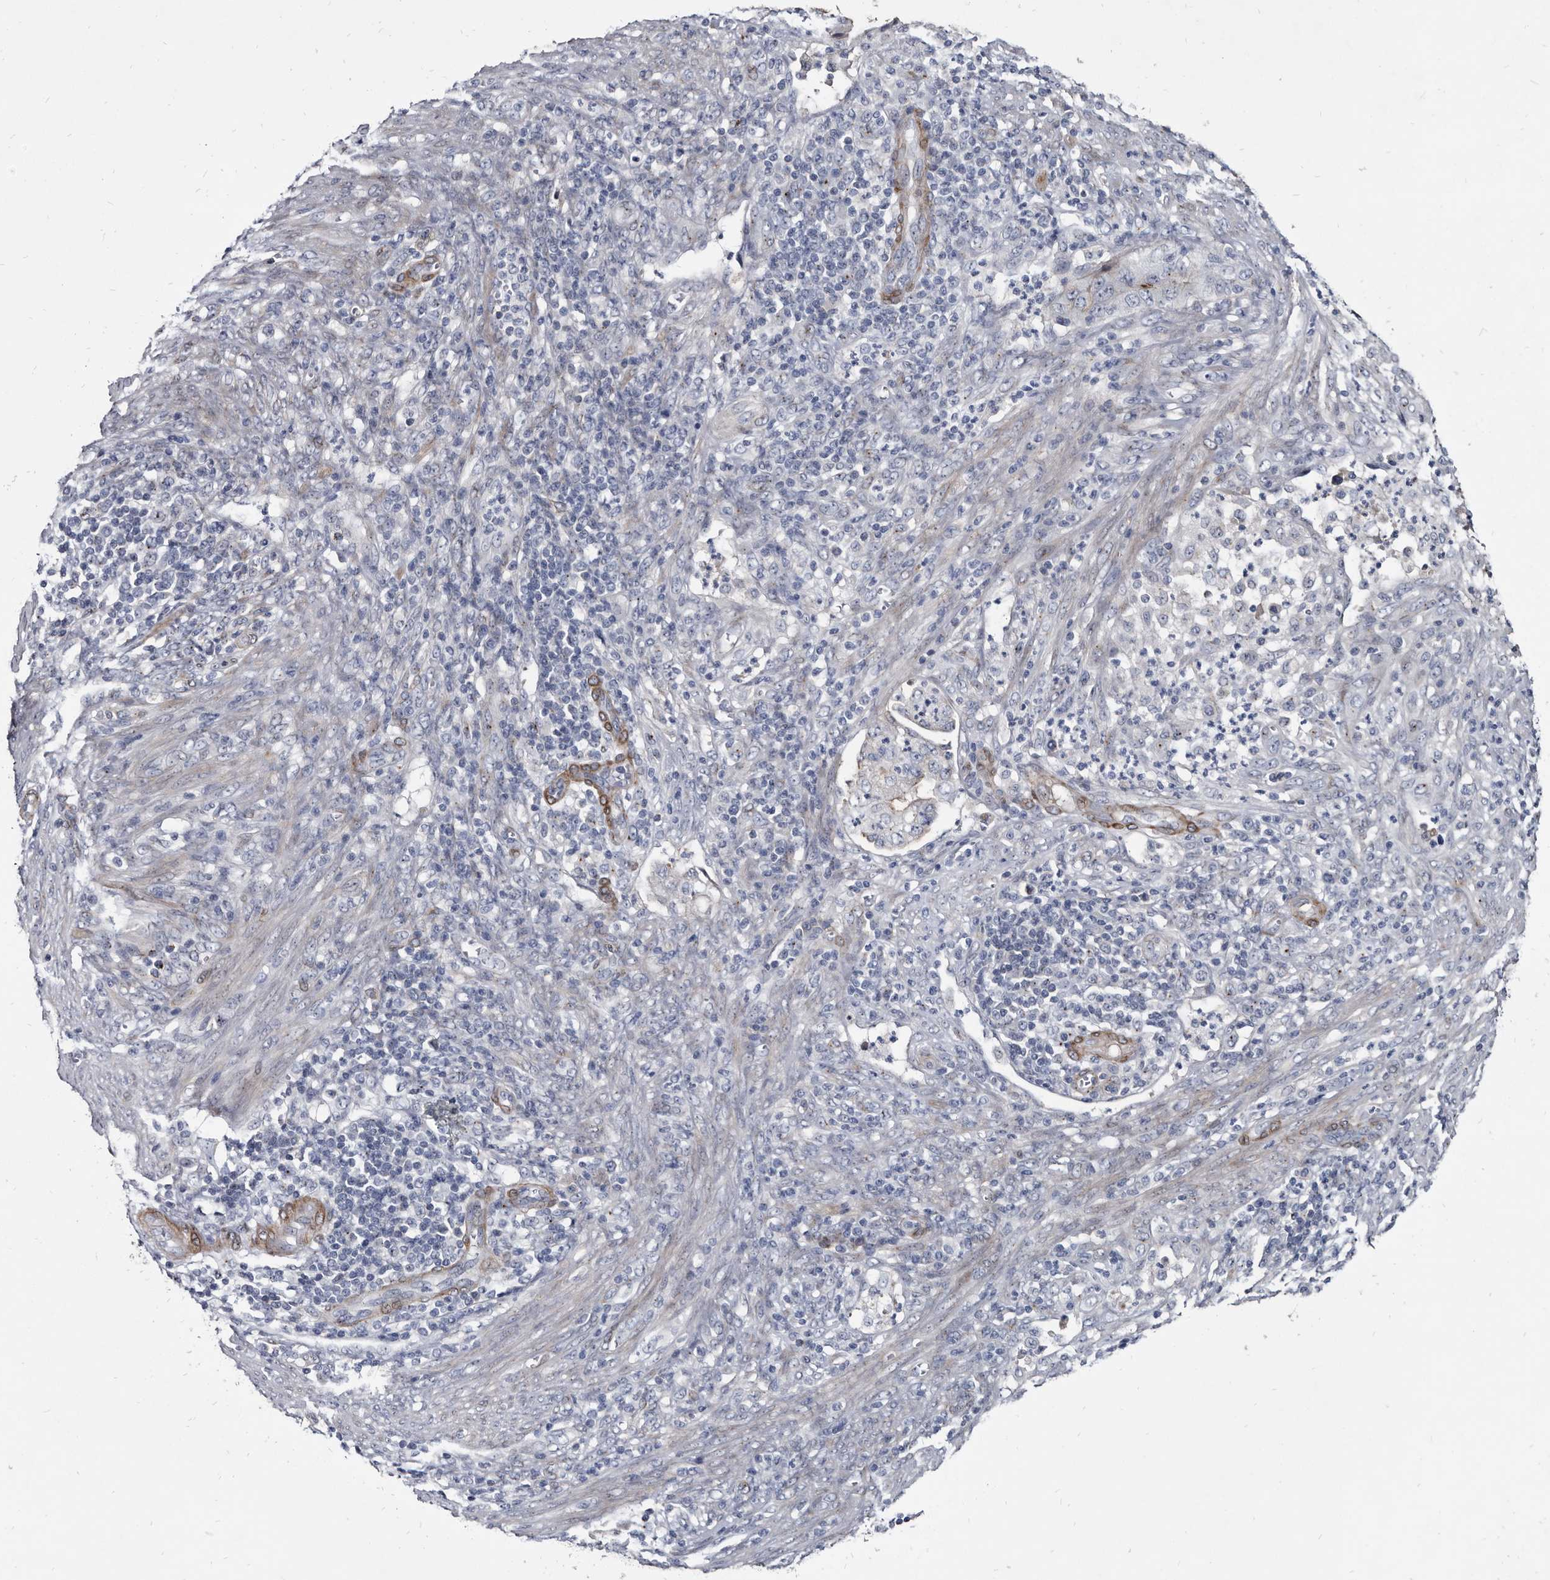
{"staining": {"intensity": "negative", "quantity": "none", "location": "none"}, "tissue": "endometrial cancer", "cell_type": "Tumor cells", "image_type": "cancer", "snomed": [{"axis": "morphology", "description": "Adenocarcinoma, NOS"}, {"axis": "topography", "description": "Endometrium"}], "caption": "IHC photomicrograph of human endometrial adenocarcinoma stained for a protein (brown), which exhibits no expression in tumor cells.", "gene": "PRSS8", "patient": {"sex": "female", "age": 51}}